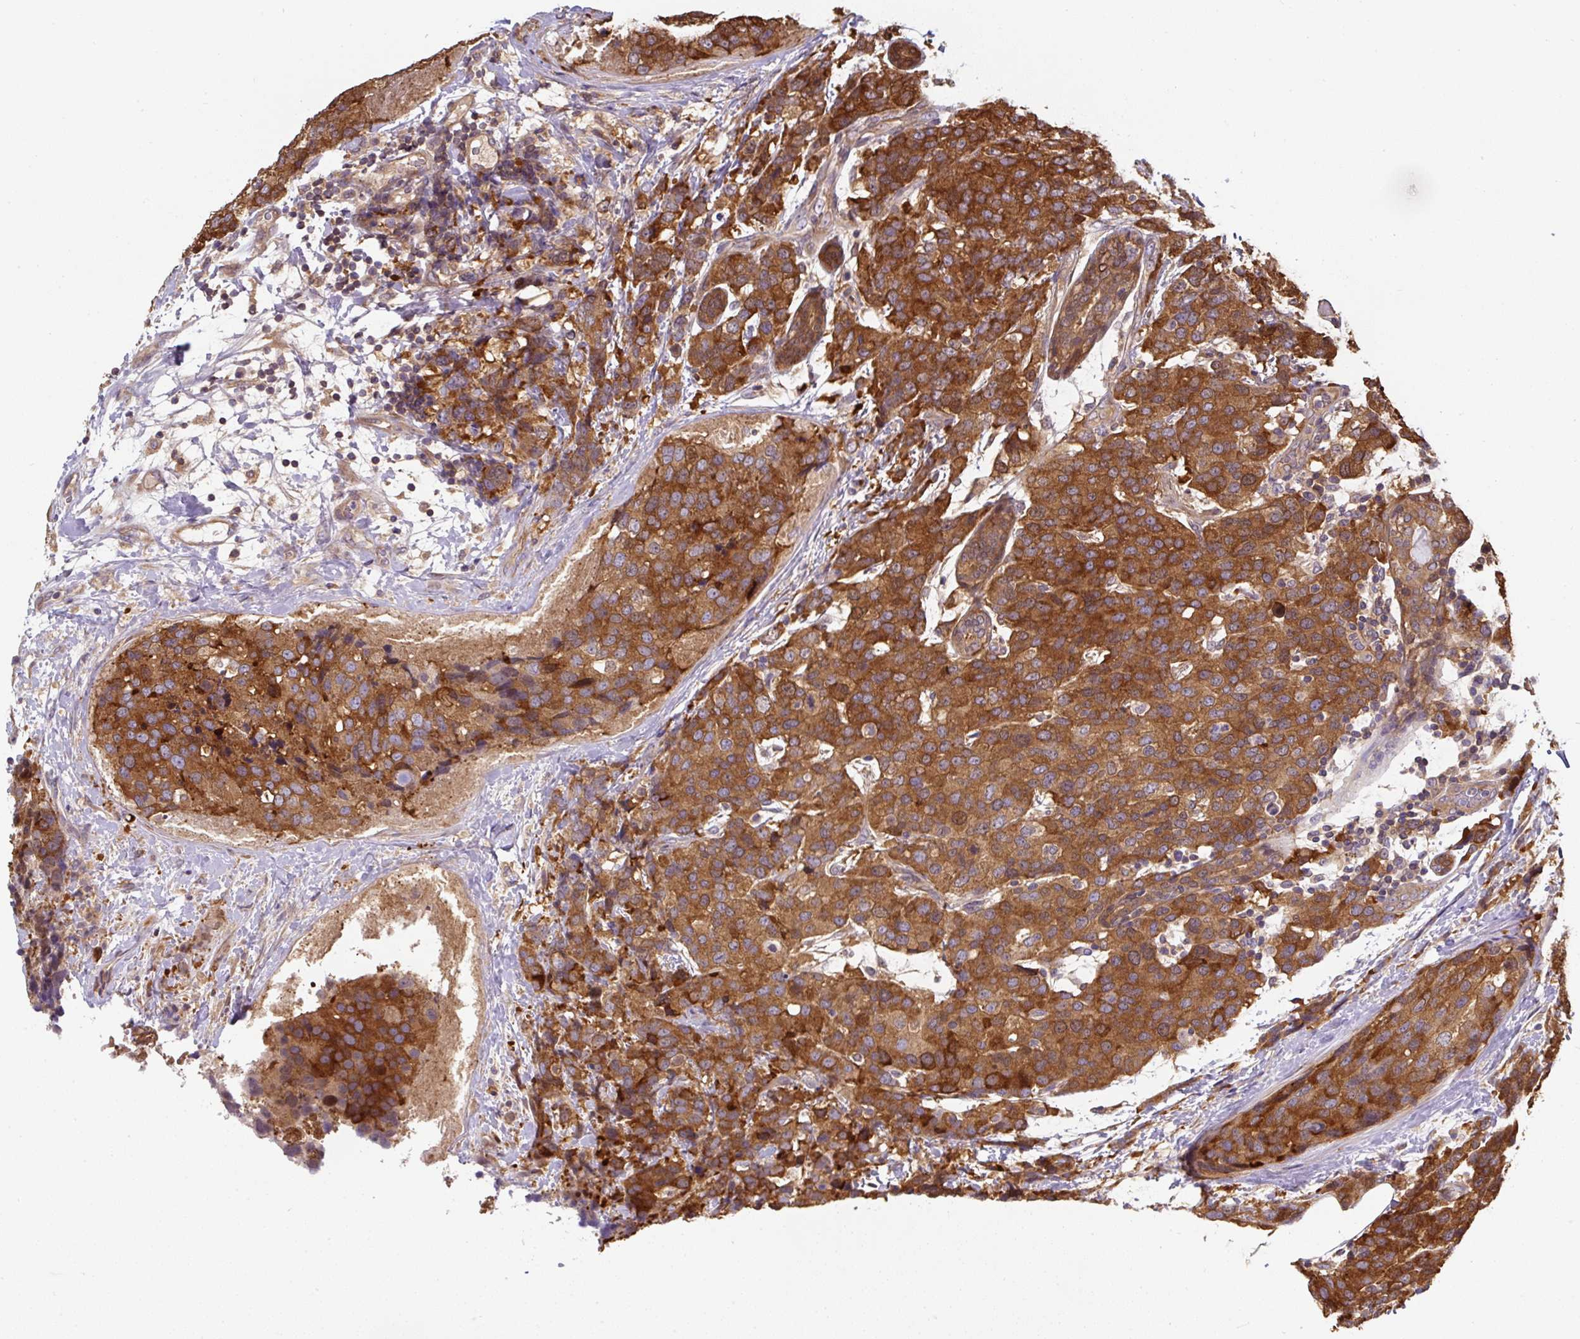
{"staining": {"intensity": "moderate", "quantity": ">75%", "location": "cytoplasmic/membranous"}, "tissue": "breast cancer", "cell_type": "Tumor cells", "image_type": "cancer", "snomed": [{"axis": "morphology", "description": "Lobular carcinoma"}, {"axis": "topography", "description": "Breast"}], "caption": "Immunohistochemical staining of breast lobular carcinoma demonstrates medium levels of moderate cytoplasmic/membranous expression in approximately >75% of tumor cells.", "gene": "ST13", "patient": {"sex": "female", "age": 59}}